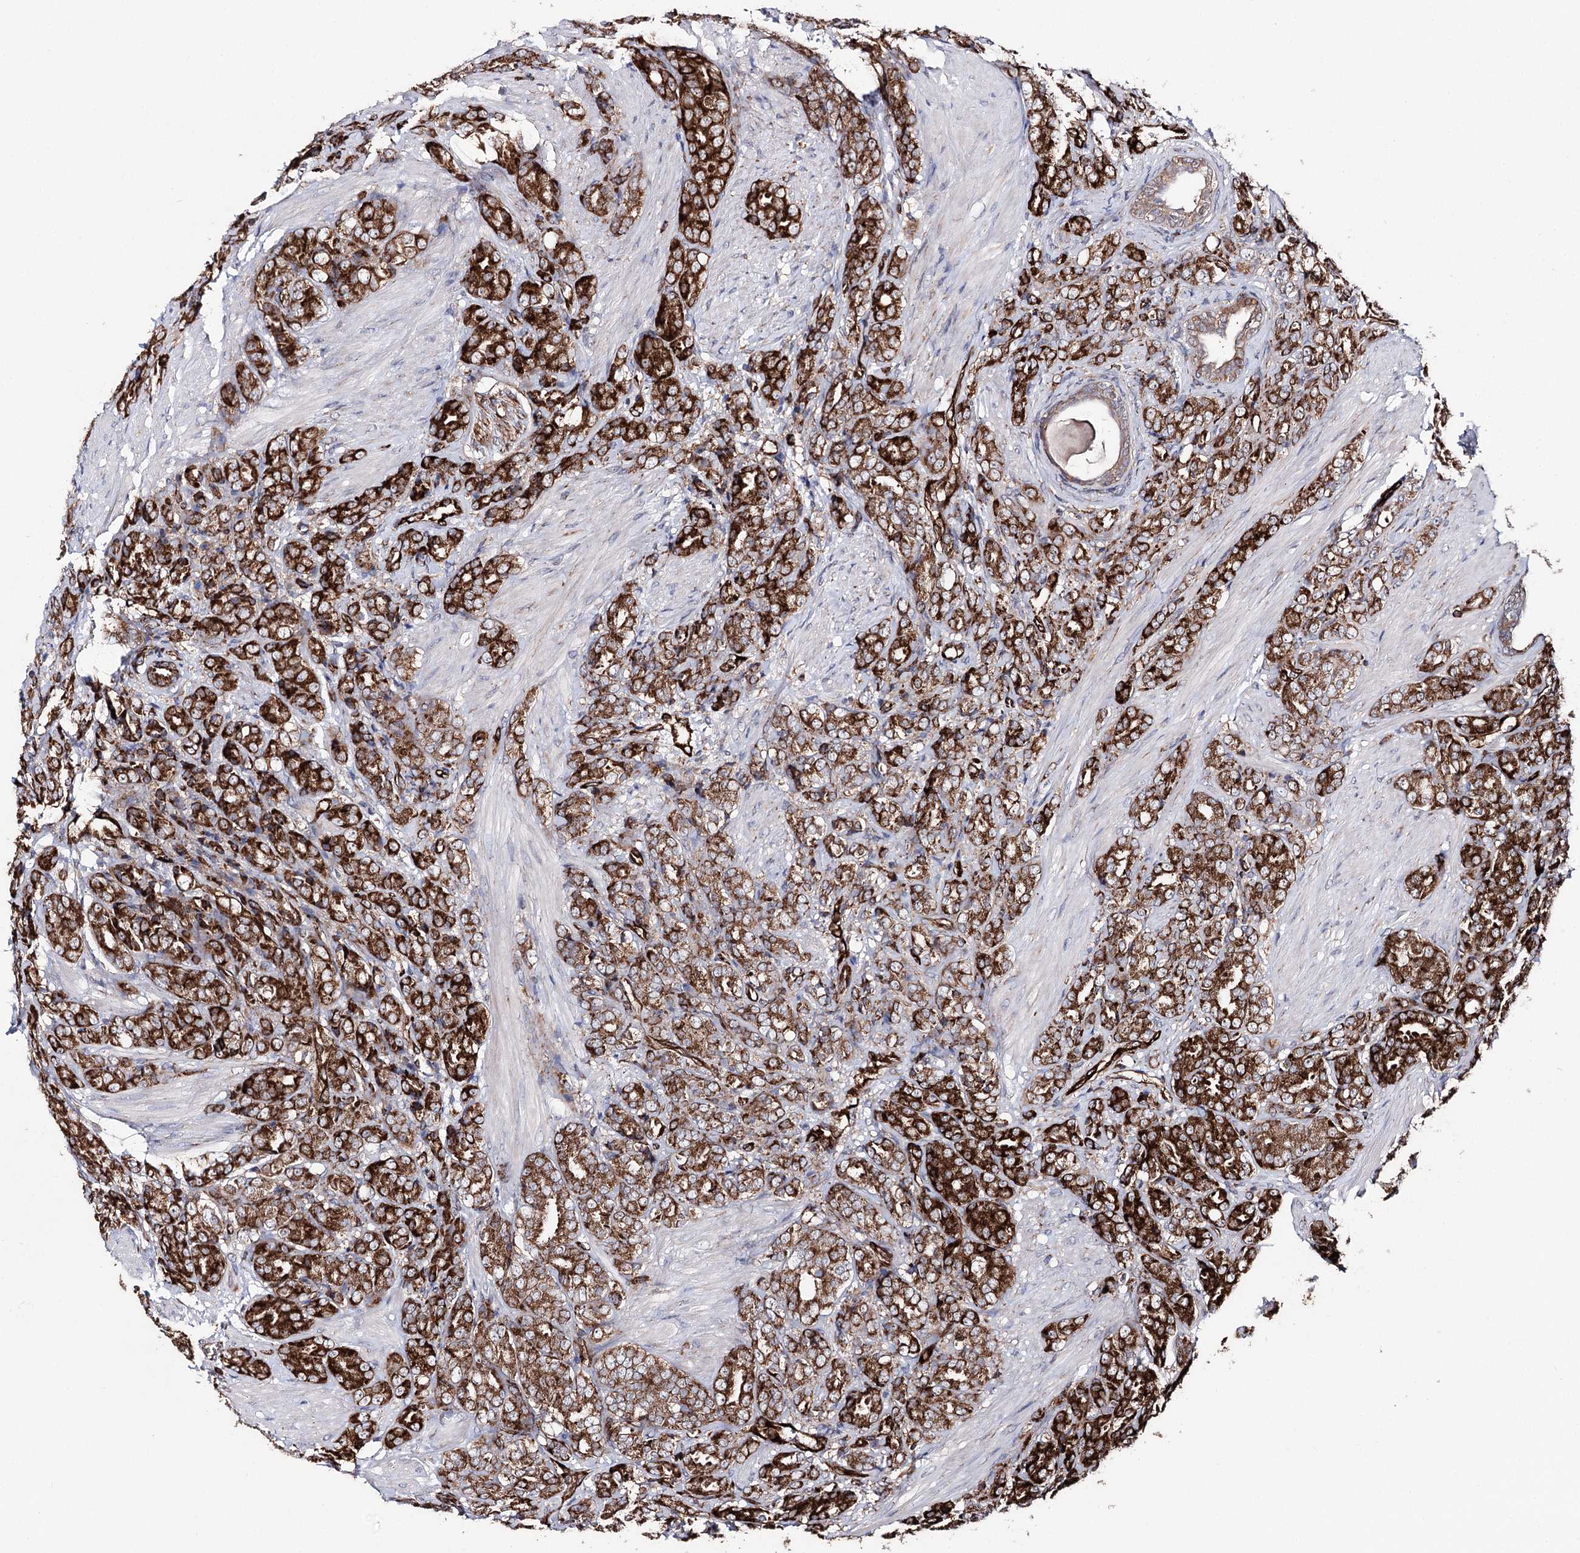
{"staining": {"intensity": "strong", "quantity": ">75%", "location": "cytoplasmic/membranous"}, "tissue": "prostate cancer", "cell_type": "Tumor cells", "image_type": "cancer", "snomed": [{"axis": "morphology", "description": "Adenocarcinoma, High grade"}, {"axis": "topography", "description": "Prostate"}], "caption": "Immunohistochemistry micrograph of neoplastic tissue: prostate cancer (adenocarcinoma (high-grade)) stained using immunohistochemistry (IHC) shows high levels of strong protein expression localized specifically in the cytoplasmic/membranous of tumor cells, appearing as a cytoplasmic/membranous brown color.", "gene": "MIB1", "patient": {"sex": "male", "age": 62}}